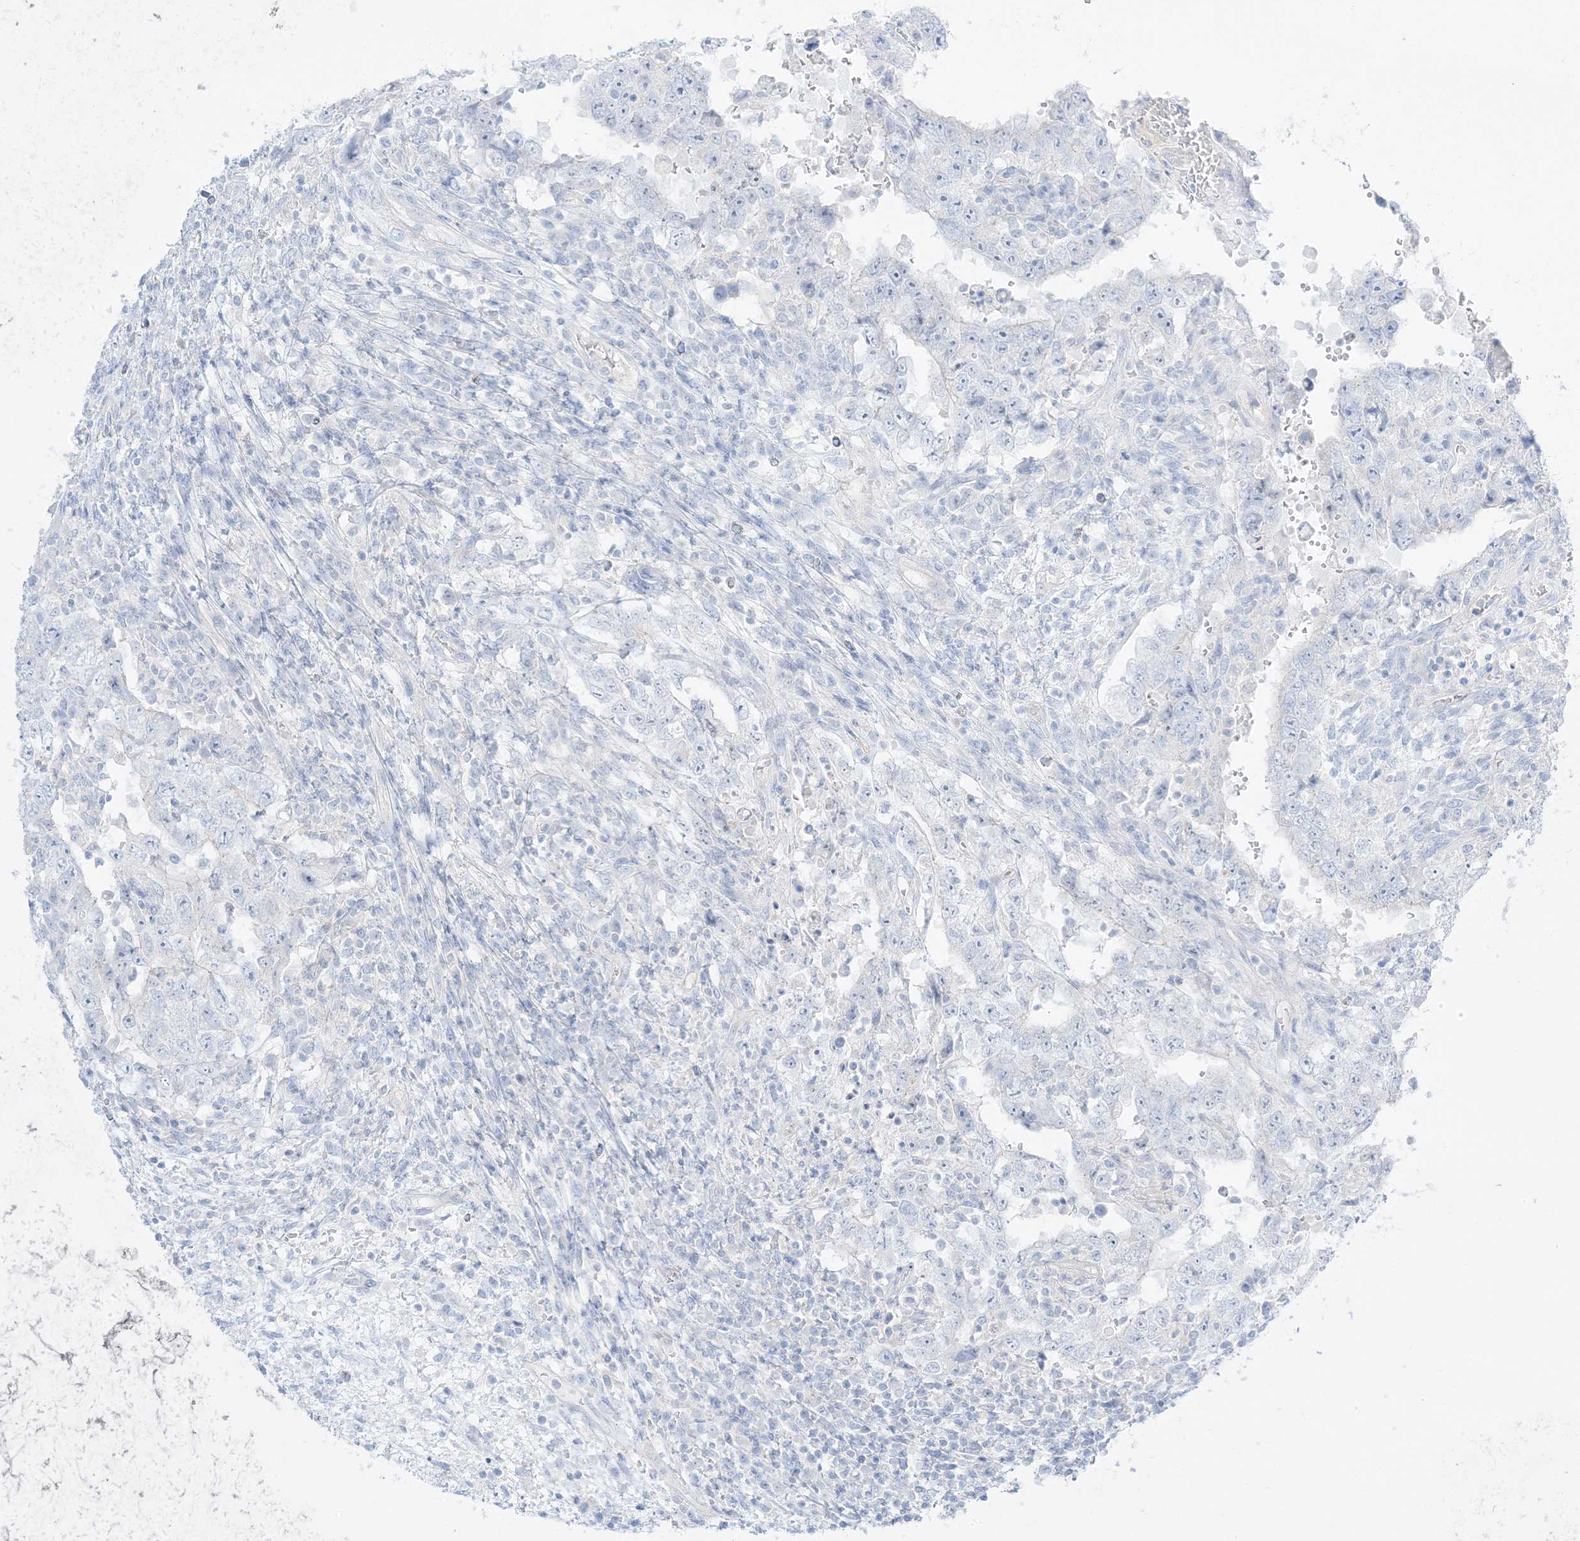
{"staining": {"intensity": "negative", "quantity": "none", "location": "none"}, "tissue": "testis cancer", "cell_type": "Tumor cells", "image_type": "cancer", "snomed": [{"axis": "morphology", "description": "Carcinoma, Embryonal, NOS"}, {"axis": "topography", "description": "Testis"}], "caption": "Testis embryonal carcinoma stained for a protein using immunohistochemistry exhibits no positivity tumor cells.", "gene": "ARHGEF9", "patient": {"sex": "male", "age": 26}}